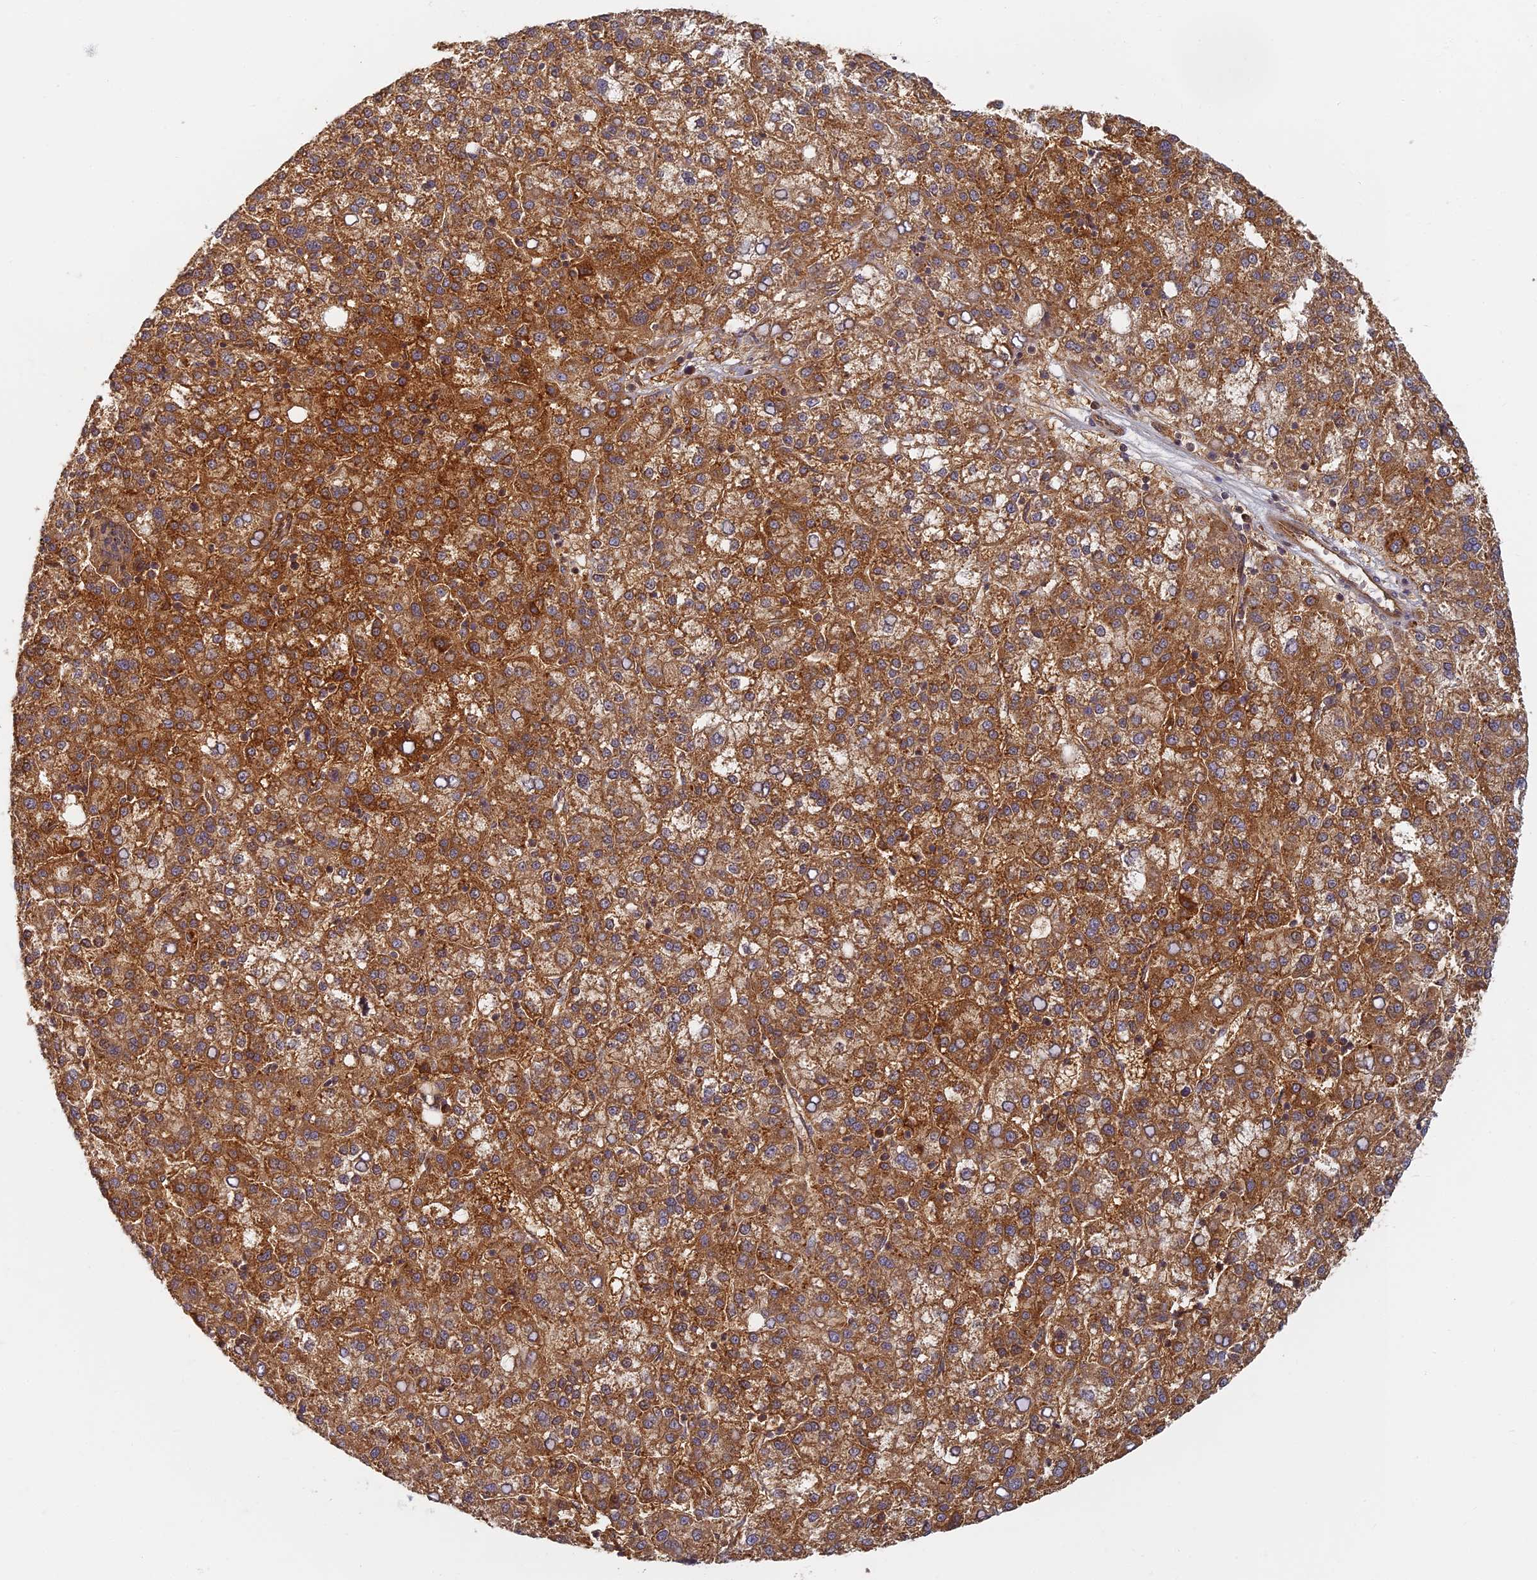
{"staining": {"intensity": "strong", "quantity": ">75%", "location": "cytoplasmic/membranous"}, "tissue": "liver cancer", "cell_type": "Tumor cells", "image_type": "cancer", "snomed": [{"axis": "morphology", "description": "Carcinoma, Hepatocellular, NOS"}, {"axis": "topography", "description": "Liver"}], "caption": "Liver cancer (hepatocellular carcinoma) was stained to show a protein in brown. There is high levels of strong cytoplasmic/membranous positivity in about >75% of tumor cells.", "gene": "INO80D", "patient": {"sex": "female", "age": 58}}